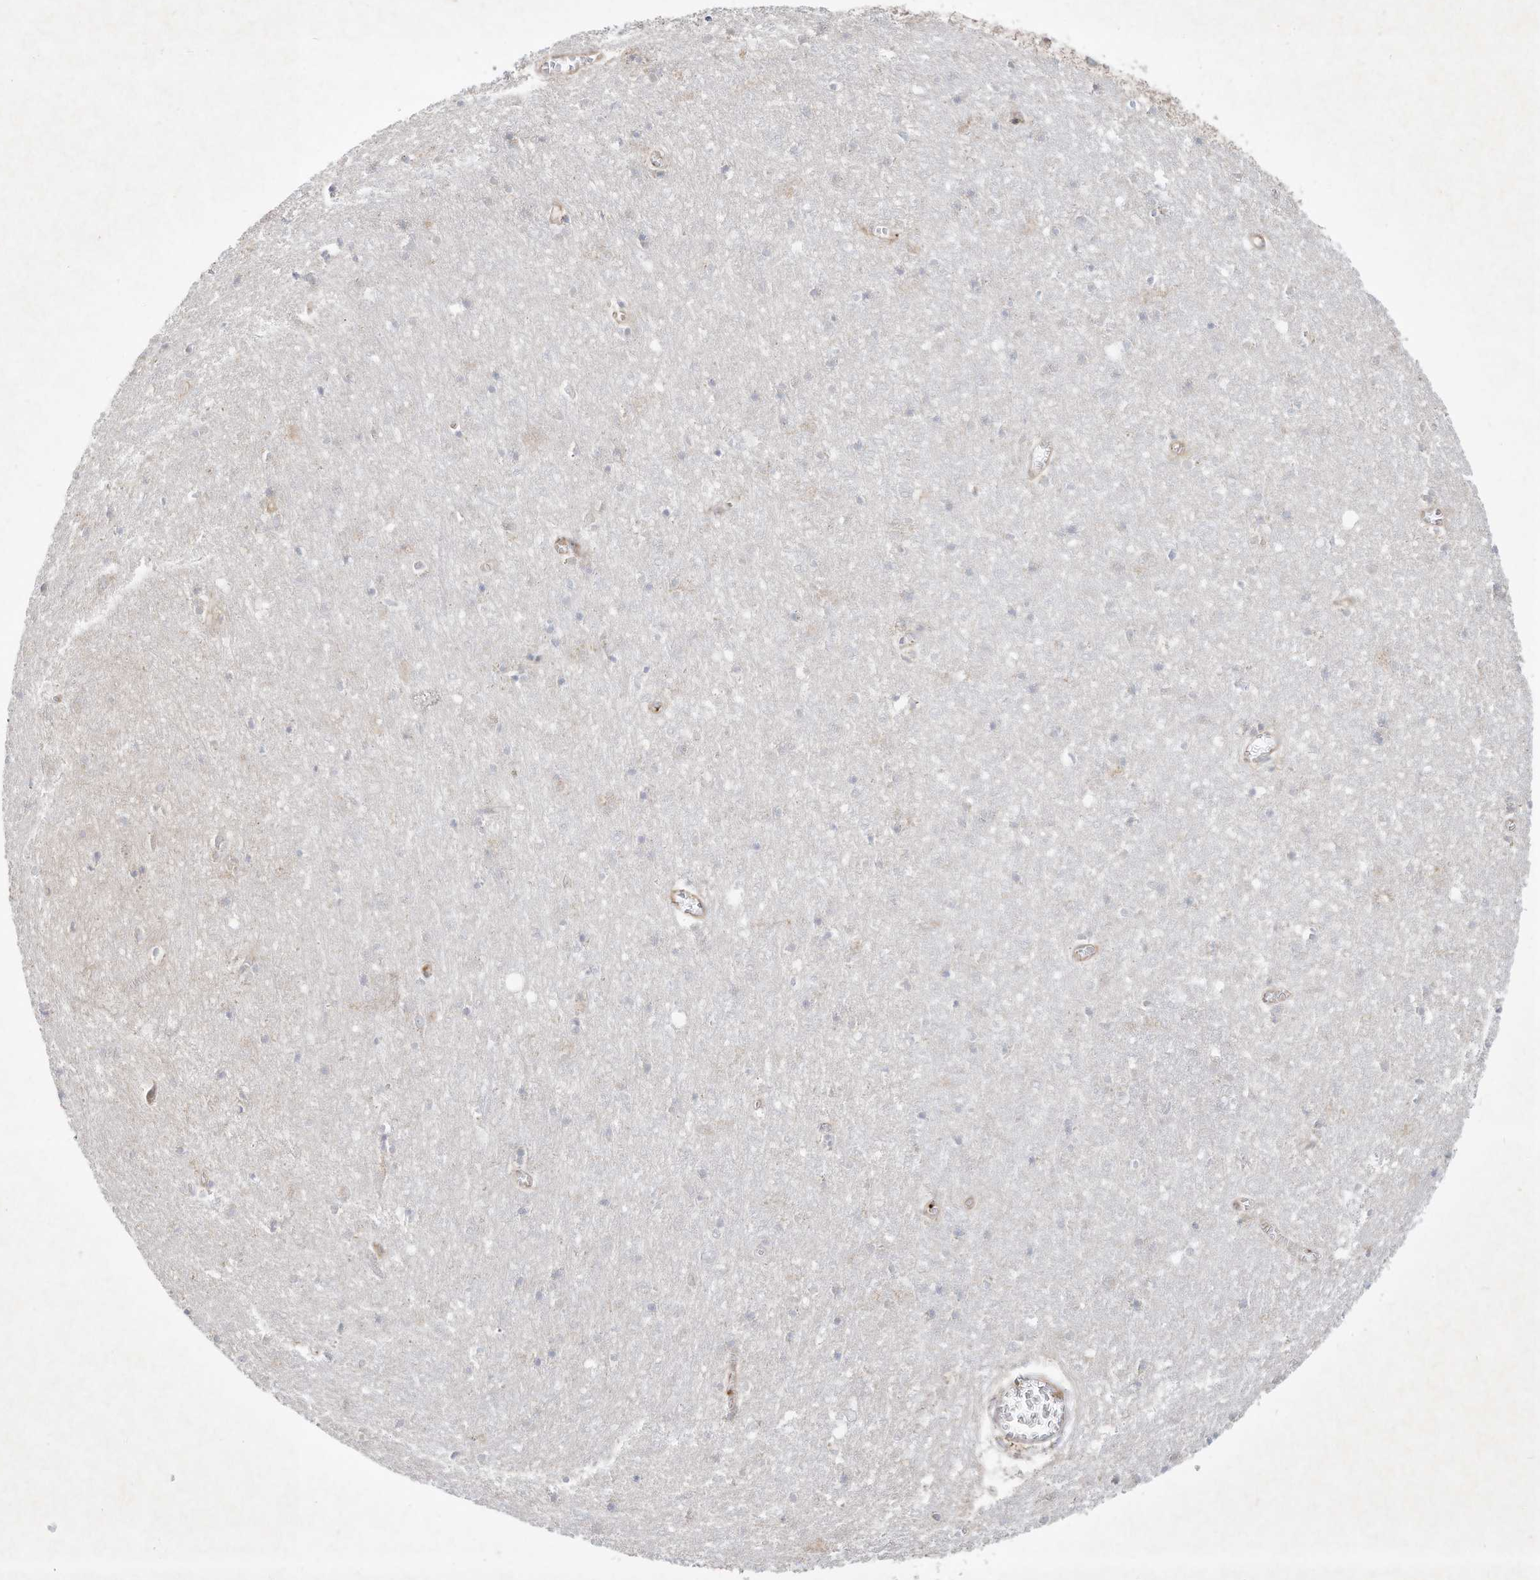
{"staining": {"intensity": "moderate", "quantity": ">75%", "location": "cytoplasmic/membranous"}, "tissue": "cerebral cortex", "cell_type": "Endothelial cells", "image_type": "normal", "snomed": [{"axis": "morphology", "description": "Normal tissue, NOS"}, {"axis": "topography", "description": "Cerebral cortex"}], "caption": "Protein expression analysis of normal cerebral cortex shows moderate cytoplasmic/membranous positivity in approximately >75% of endothelial cells.", "gene": "HTR5A", "patient": {"sex": "female", "age": 64}}